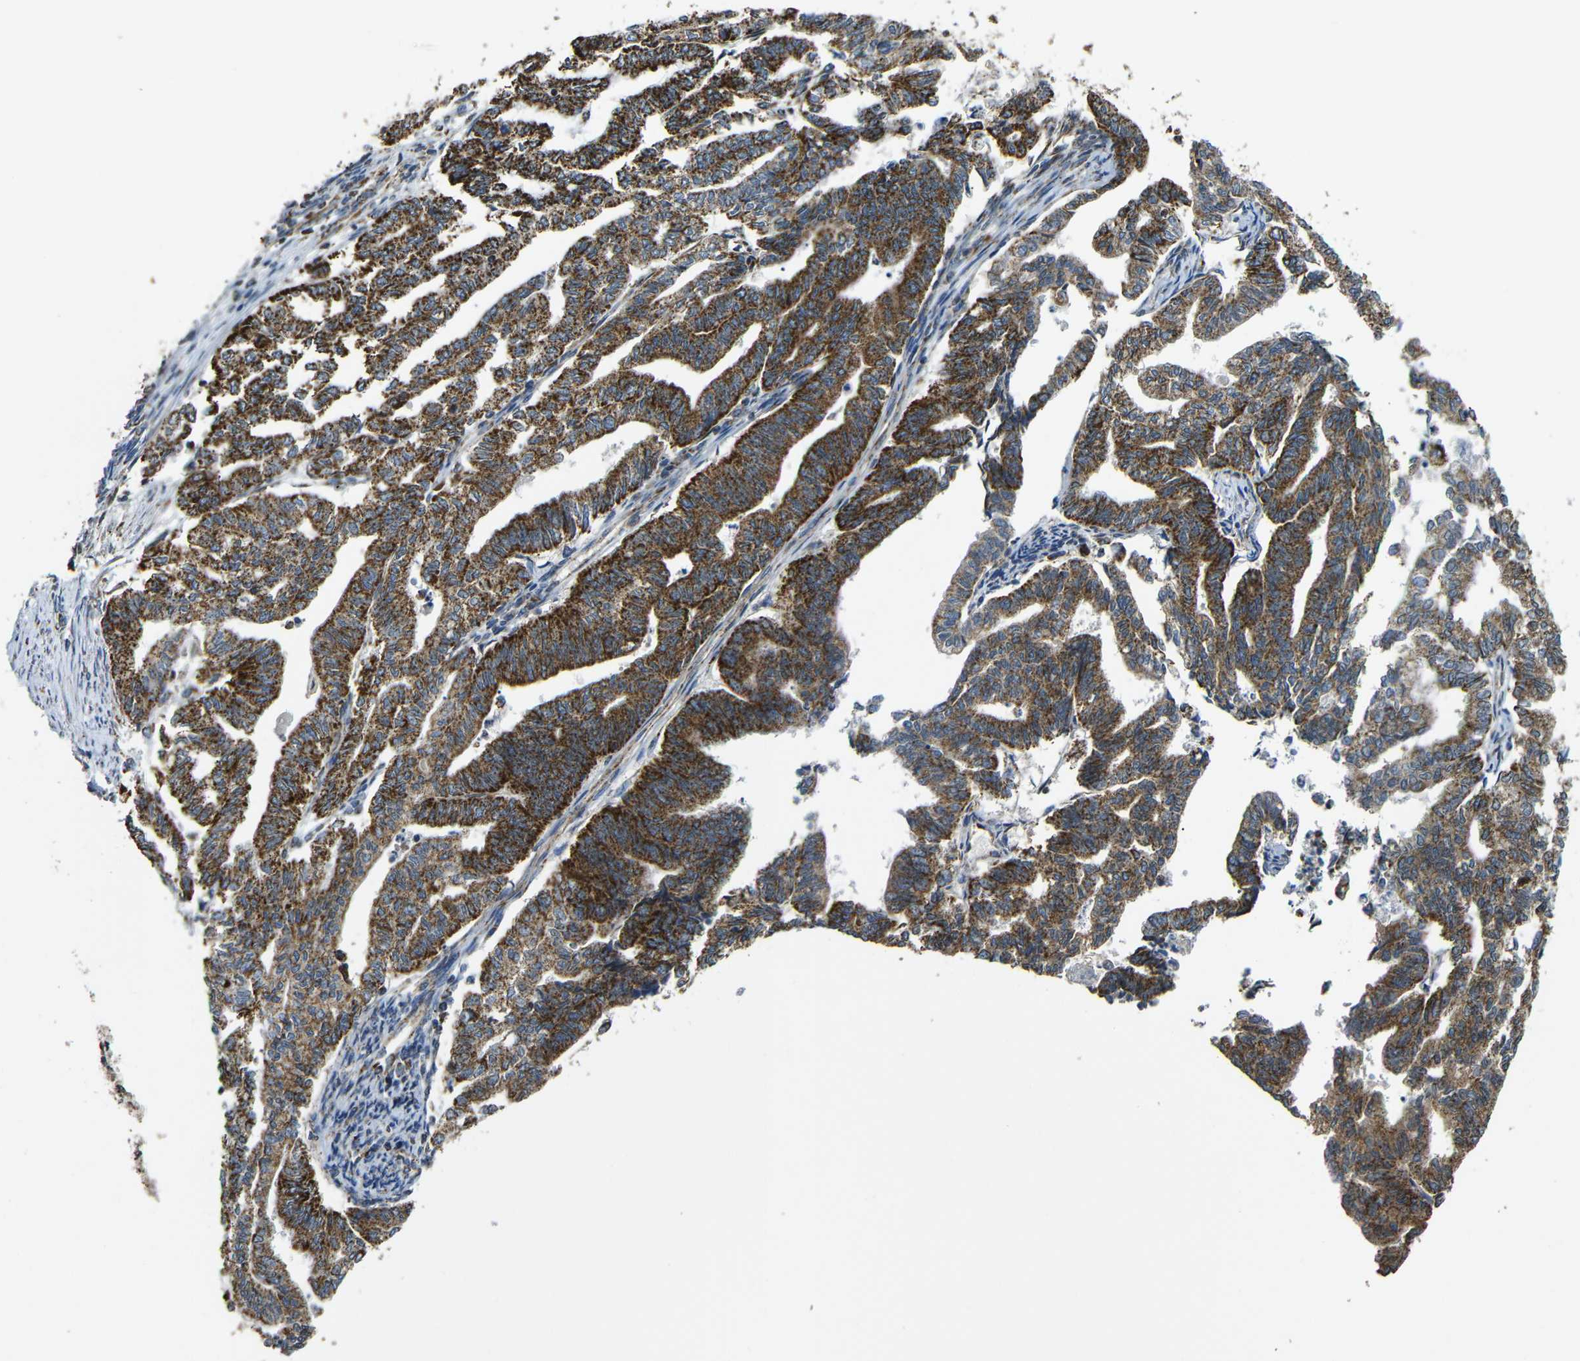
{"staining": {"intensity": "strong", "quantity": ">75%", "location": "cytoplasmic/membranous"}, "tissue": "endometrial cancer", "cell_type": "Tumor cells", "image_type": "cancer", "snomed": [{"axis": "morphology", "description": "Adenocarcinoma, NOS"}, {"axis": "topography", "description": "Endometrium"}], "caption": "An image of human endometrial cancer (adenocarcinoma) stained for a protein reveals strong cytoplasmic/membranous brown staining in tumor cells. The staining was performed using DAB (3,3'-diaminobenzidine) to visualize the protein expression in brown, while the nuclei were stained in blue with hematoxylin (Magnification: 20x).", "gene": "NR3C2", "patient": {"sex": "female", "age": 79}}